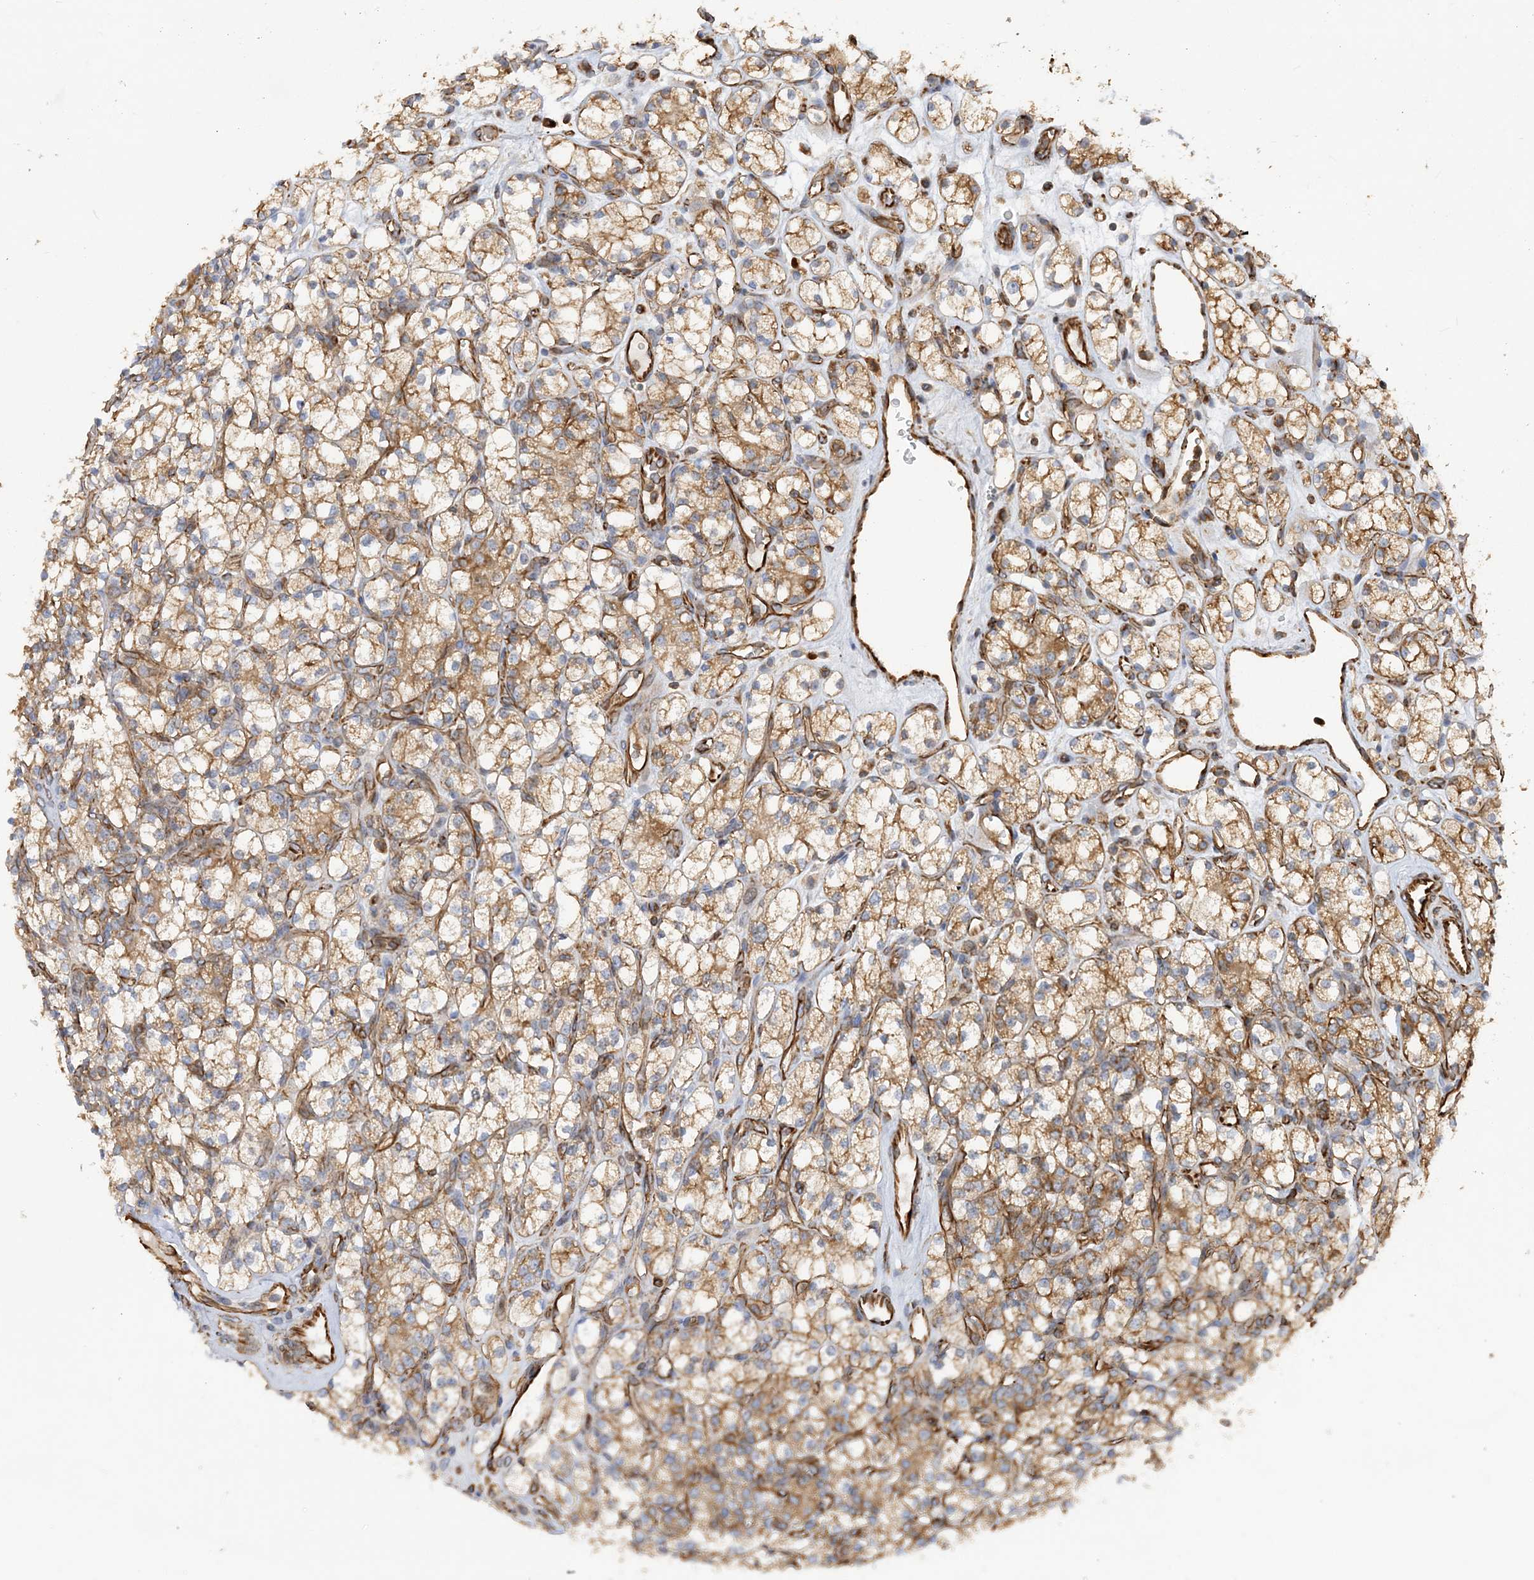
{"staining": {"intensity": "moderate", "quantity": ">75%", "location": "cytoplasmic/membranous"}, "tissue": "renal cancer", "cell_type": "Tumor cells", "image_type": "cancer", "snomed": [{"axis": "morphology", "description": "Adenocarcinoma, NOS"}, {"axis": "topography", "description": "Kidney"}], "caption": "The image reveals immunohistochemical staining of renal cancer. There is moderate cytoplasmic/membranous positivity is seen in about >75% of tumor cells. Using DAB (3,3'-diaminobenzidine) (brown) and hematoxylin (blue) stains, captured at high magnification using brightfield microscopy.", "gene": "FAM114A2", "patient": {"sex": "male", "age": 77}}